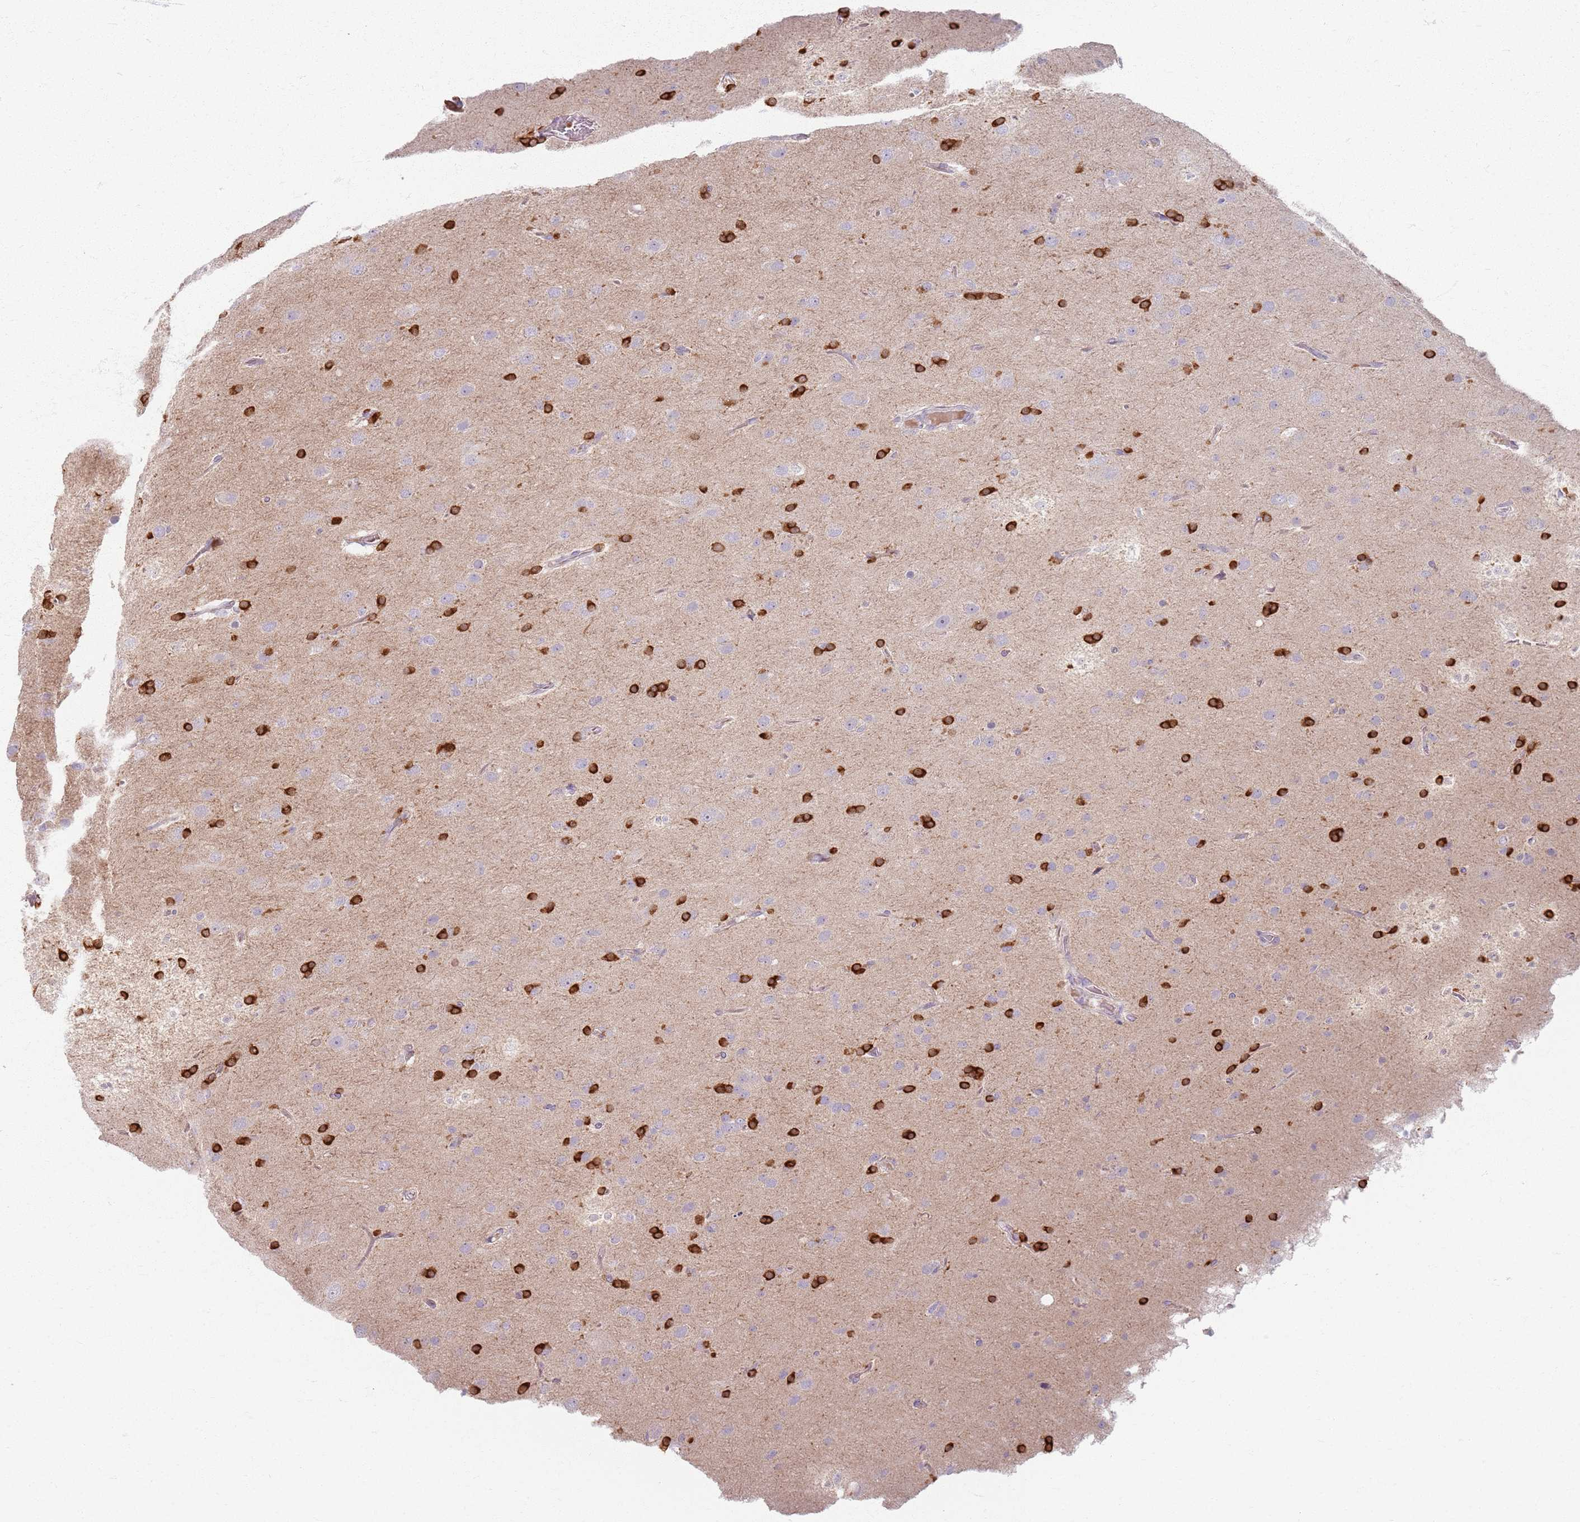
{"staining": {"intensity": "strong", "quantity": "<25%", "location": "cytoplasmic/membranous"}, "tissue": "glioma", "cell_type": "Tumor cells", "image_type": "cancer", "snomed": [{"axis": "morphology", "description": "Glioma, malignant, Low grade"}, {"axis": "topography", "description": "Brain"}], "caption": "An IHC micrograph of tumor tissue is shown. Protein staining in brown shows strong cytoplasmic/membranous positivity in glioma within tumor cells. The protein is stained brown, and the nuclei are stained in blue (DAB IHC with brightfield microscopy, high magnification).", "gene": "CRIPT", "patient": {"sex": "male", "age": 65}}